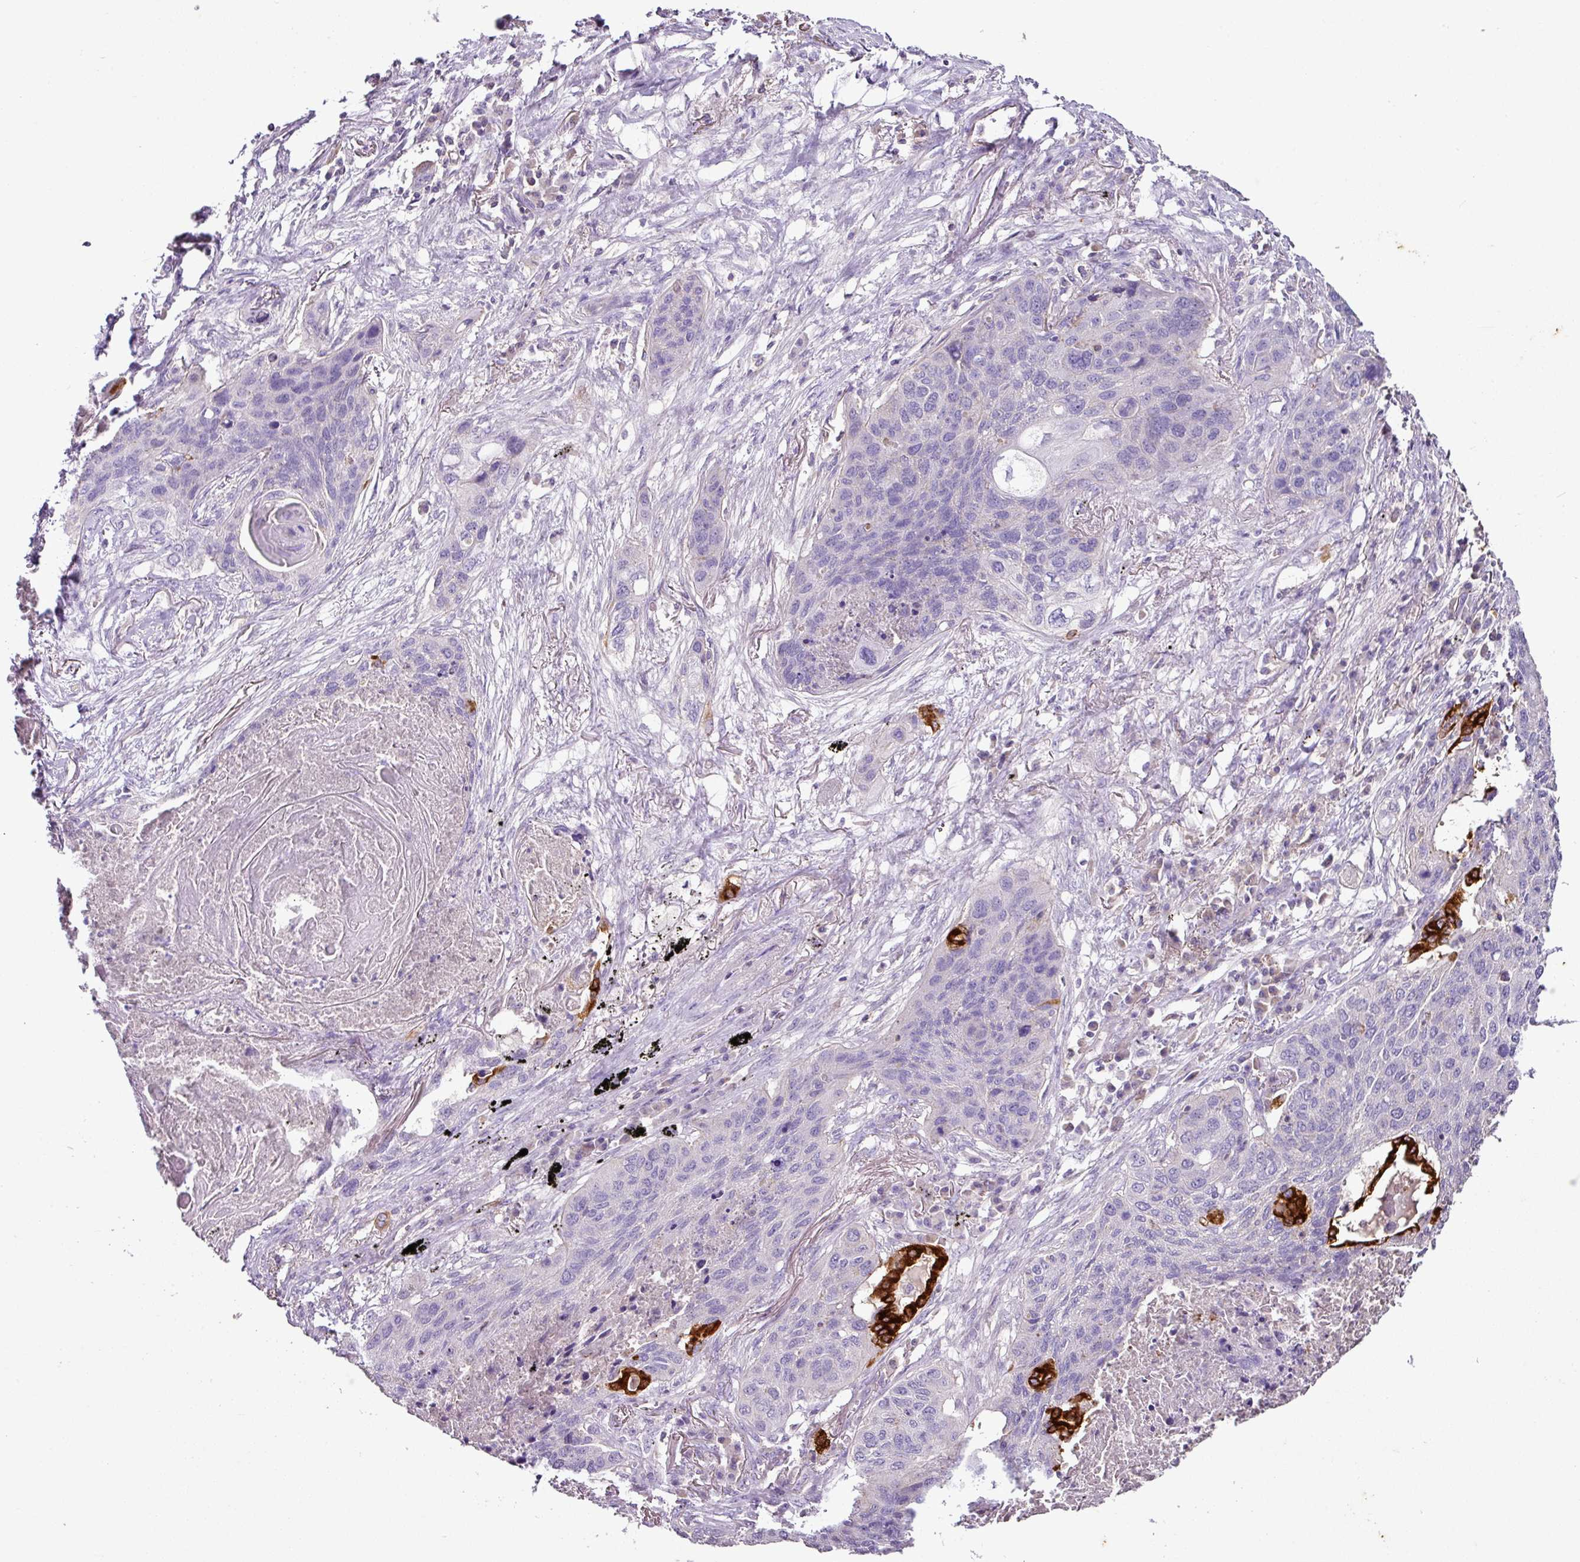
{"staining": {"intensity": "negative", "quantity": "none", "location": "none"}, "tissue": "lung cancer", "cell_type": "Tumor cells", "image_type": "cancer", "snomed": [{"axis": "morphology", "description": "Squamous cell carcinoma, NOS"}, {"axis": "topography", "description": "Lung"}], "caption": "Protein analysis of squamous cell carcinoma (lung) displays no significant staining in tumor cells.", "gene": "AGR3", "patient": {"sex": "female", "age": 63}}